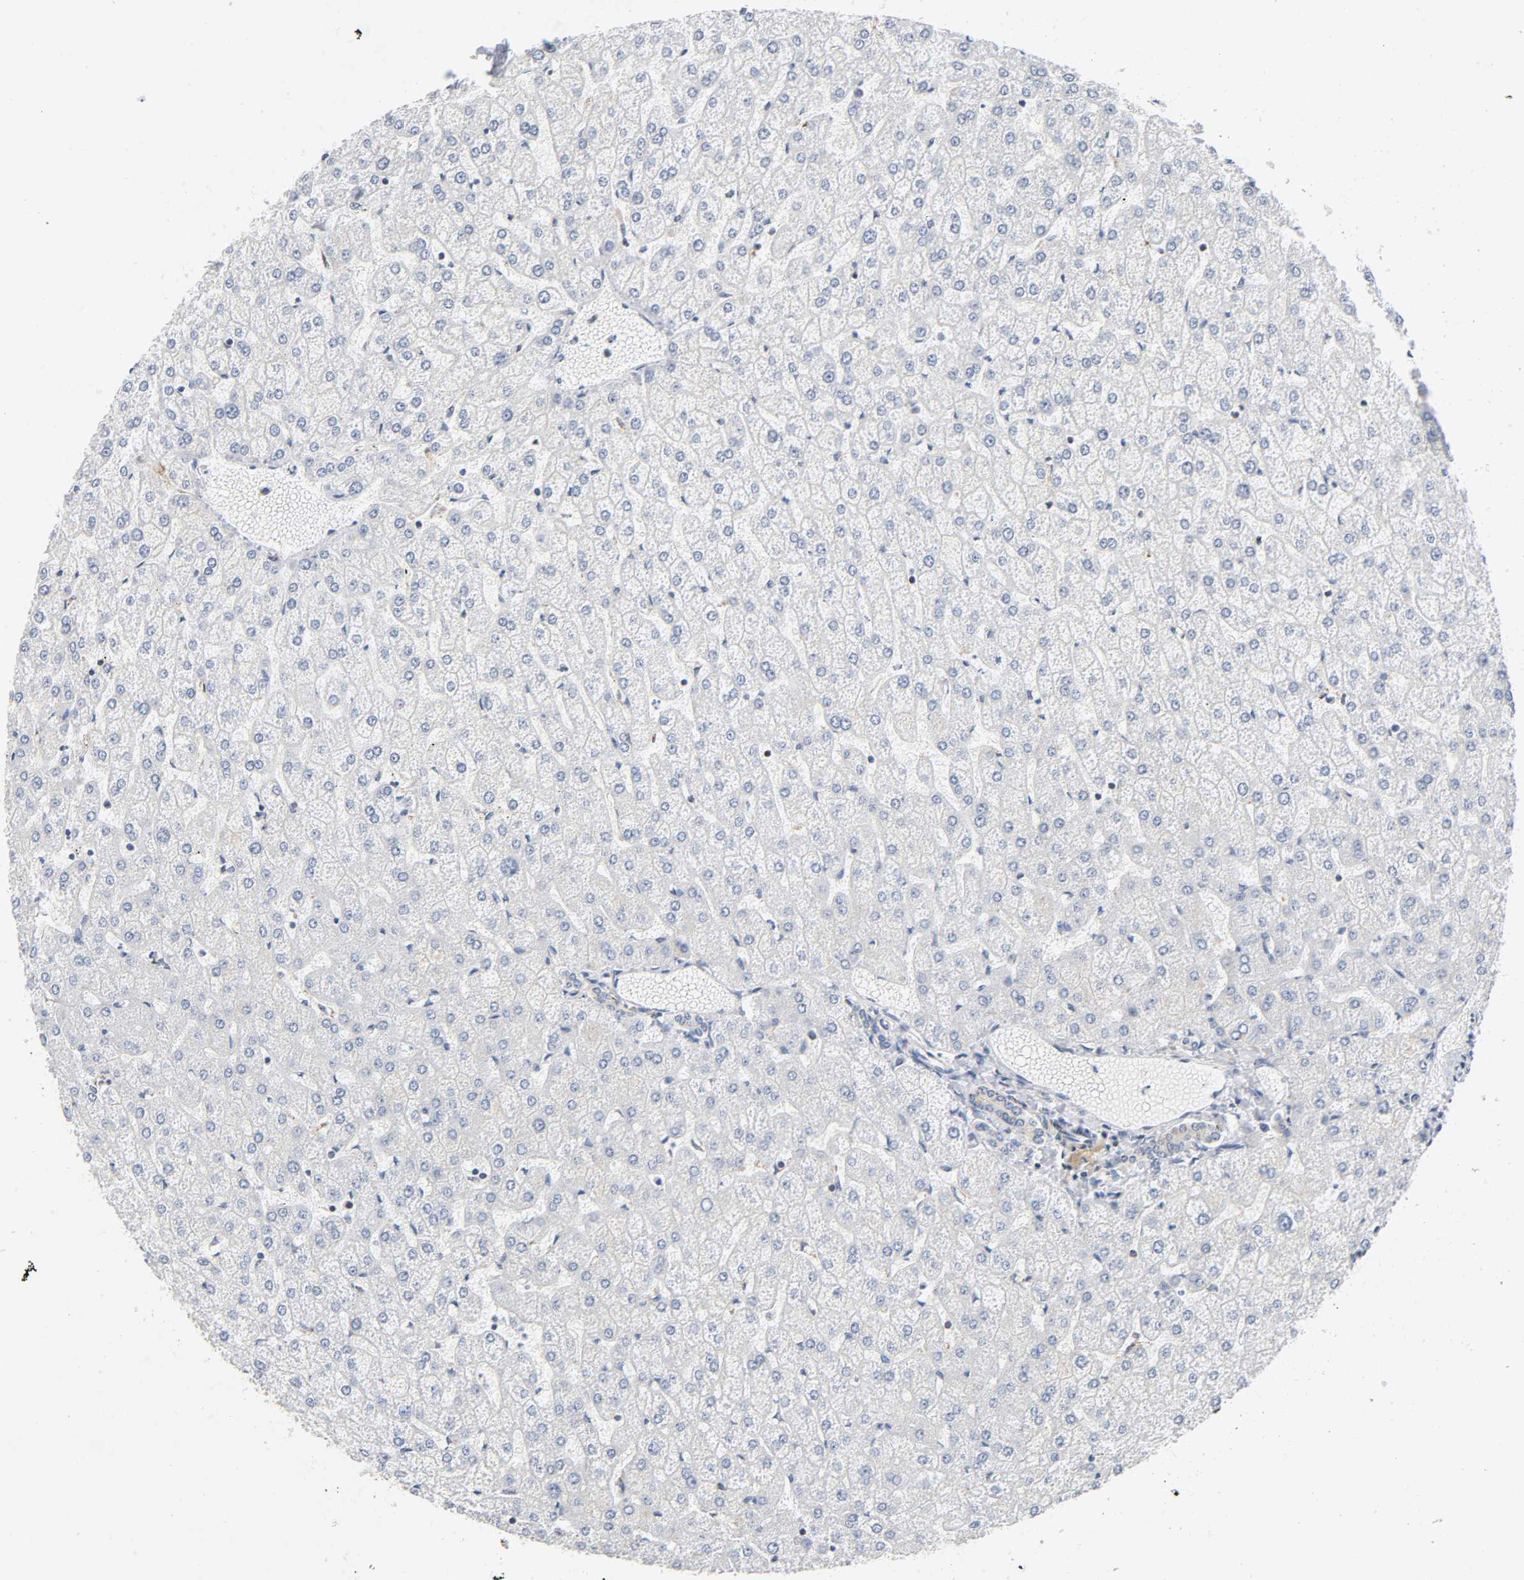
{"staining": {"intensity": "weak", "quantity": ">75%", "location": "cytoplasmic/membranous"}, "tissue": "liver", "cell_type": "Cholangiocytes", "image_type": "normal", "snomed": [{"axis": "morphology", "description": "Normal tissue, NOS"}, {"axis": "topography", "description": "Liver"}], "caption": "This is a micrograph of immunohistochemistry staining of normal liver, which shows weak staining in the cytoplasmic/membranous of cholangiocytes.", "gene": "BAK1", "patient": {"sex": "female", "age": 32}}